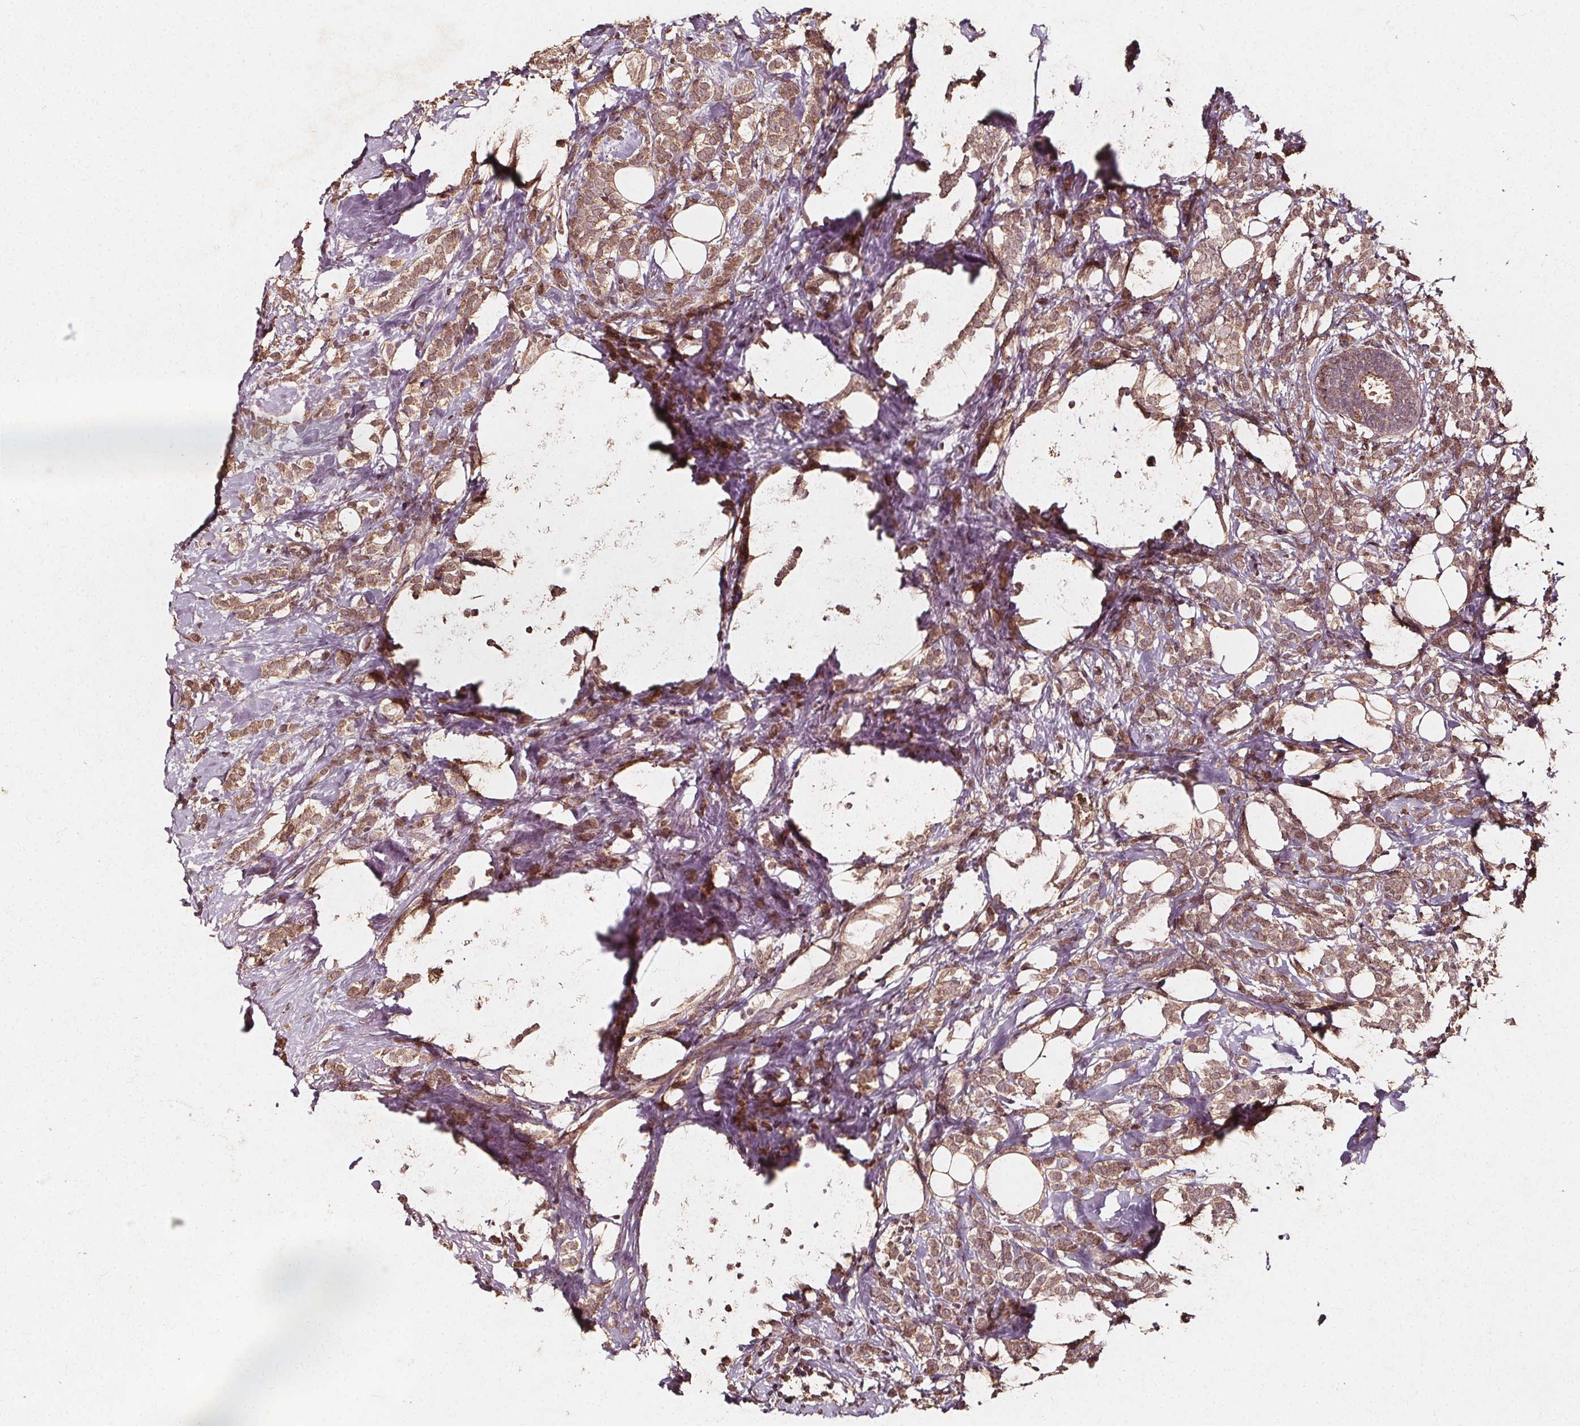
{"staining": {"intensity": "moderate", "quantity": ">75%", "location": "cytoplasmic/membranous"}, "tissue": "breast cancer", "cell_type": "Tumor cells", "image_type": "cancer", "snomed": [{"axis": "morphology", "description": "Lobular carcinoma"}, {"axis": "topography", "description": "Breast"}], "caption": "Brown immunohistochemical staining in breast cancer (lobular carcinoma) shows moderate cytoplasmic/membranous staining in about >75% of tumor cells.", "gene": "ABCA1", "patient": {"sex": "female", "age": 49}}